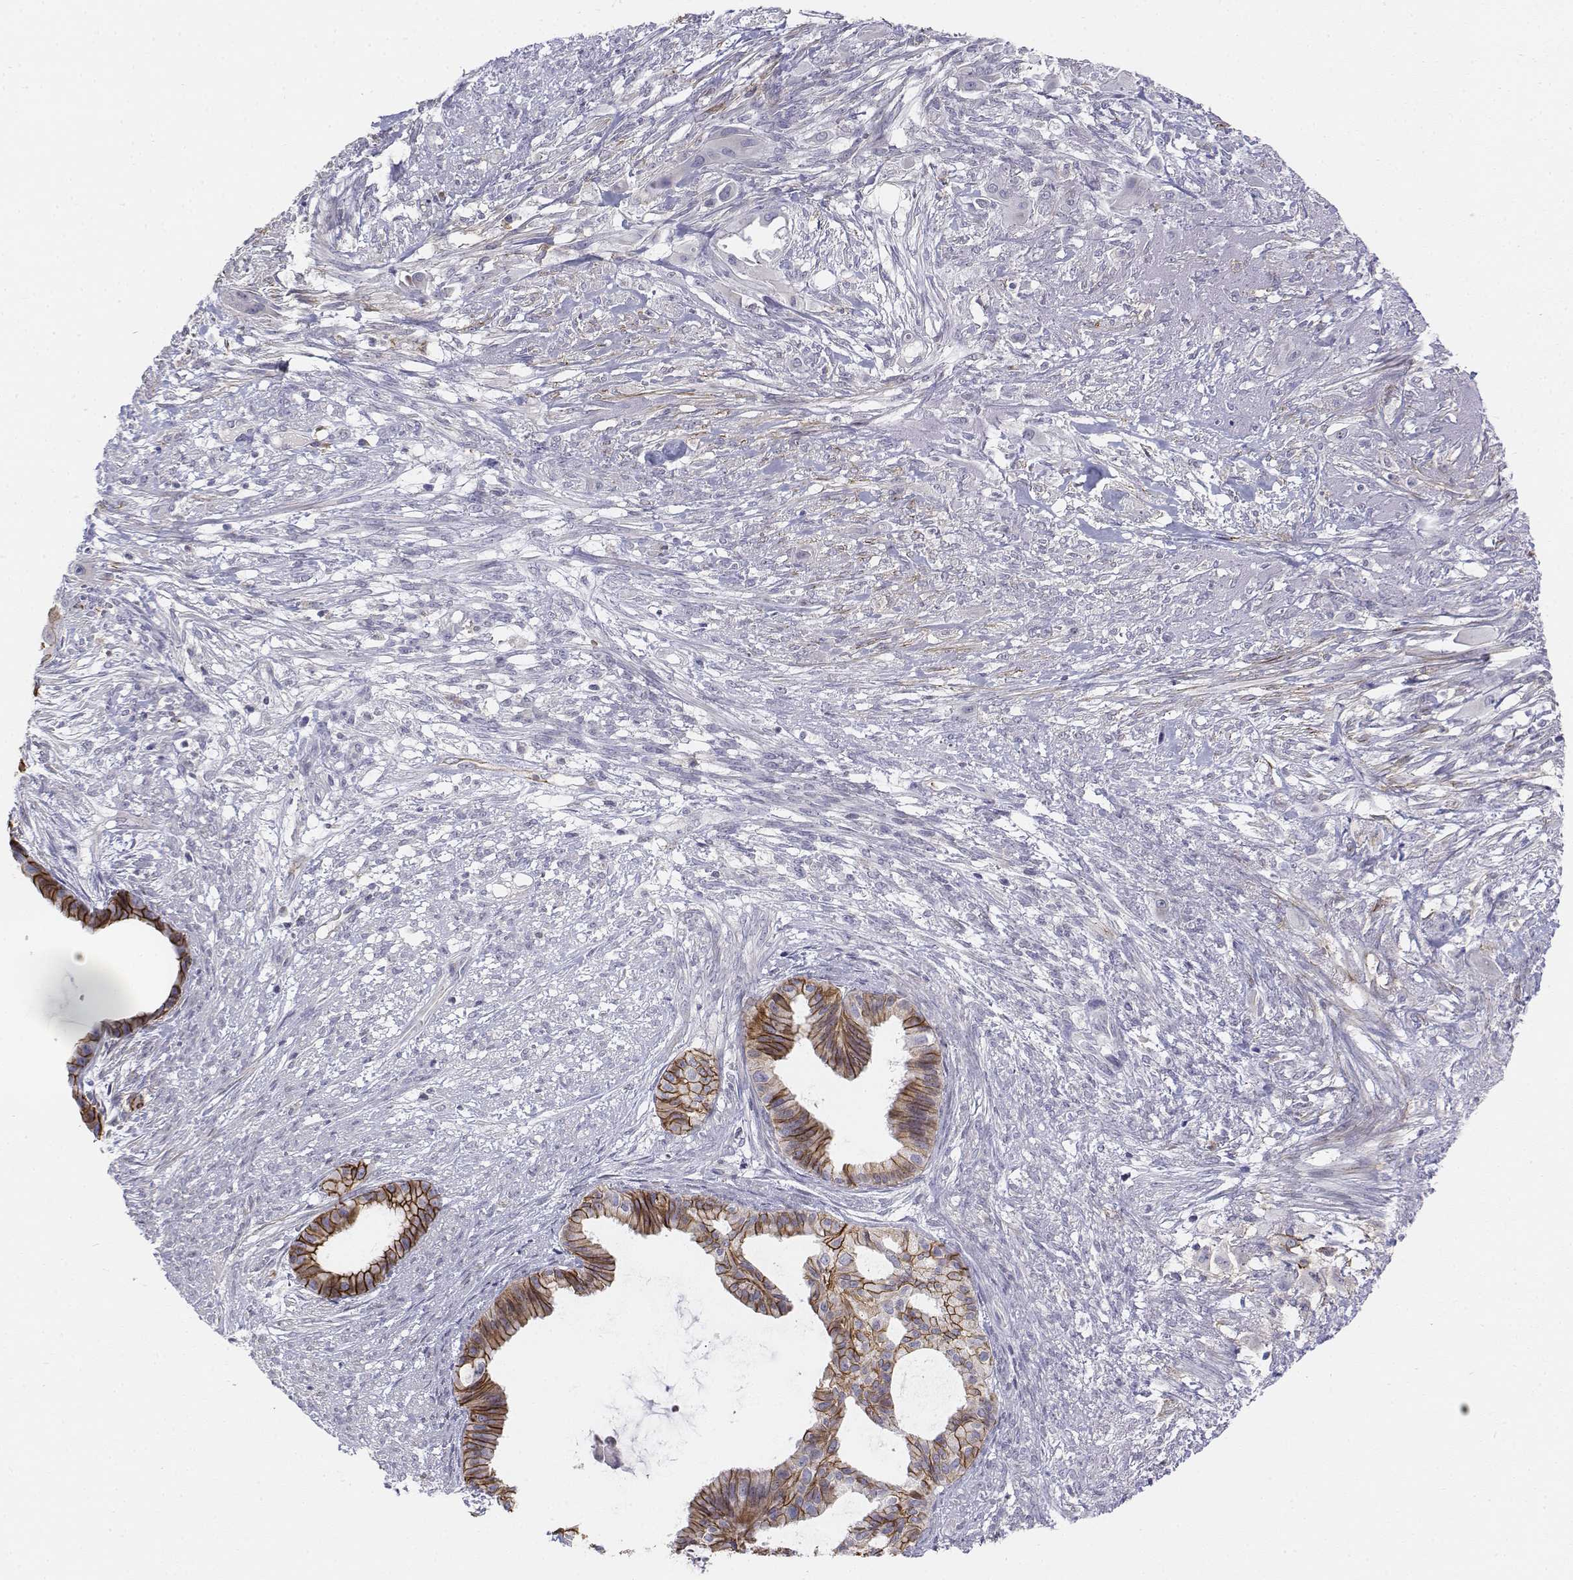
{"staining": {"intensity": "negative", "quantity": "none", "location": "none"}, "tissue": "endometrial cancer", "cell_type": "Tumor cells", "image_type": "cancer", "snomed": [{"axis": "morphology", "description": "Adenocarcinoma, NOS"}, {"axis": "topography", "description": "Endometrium"}], "caption": "An immunohistochemistry histopathology image of endometrial cancer is shown. There is no staining in tumor cells of endometrial cancer.", "gene": "CADM1", "patient": {"sex": "female", "age": 86}}